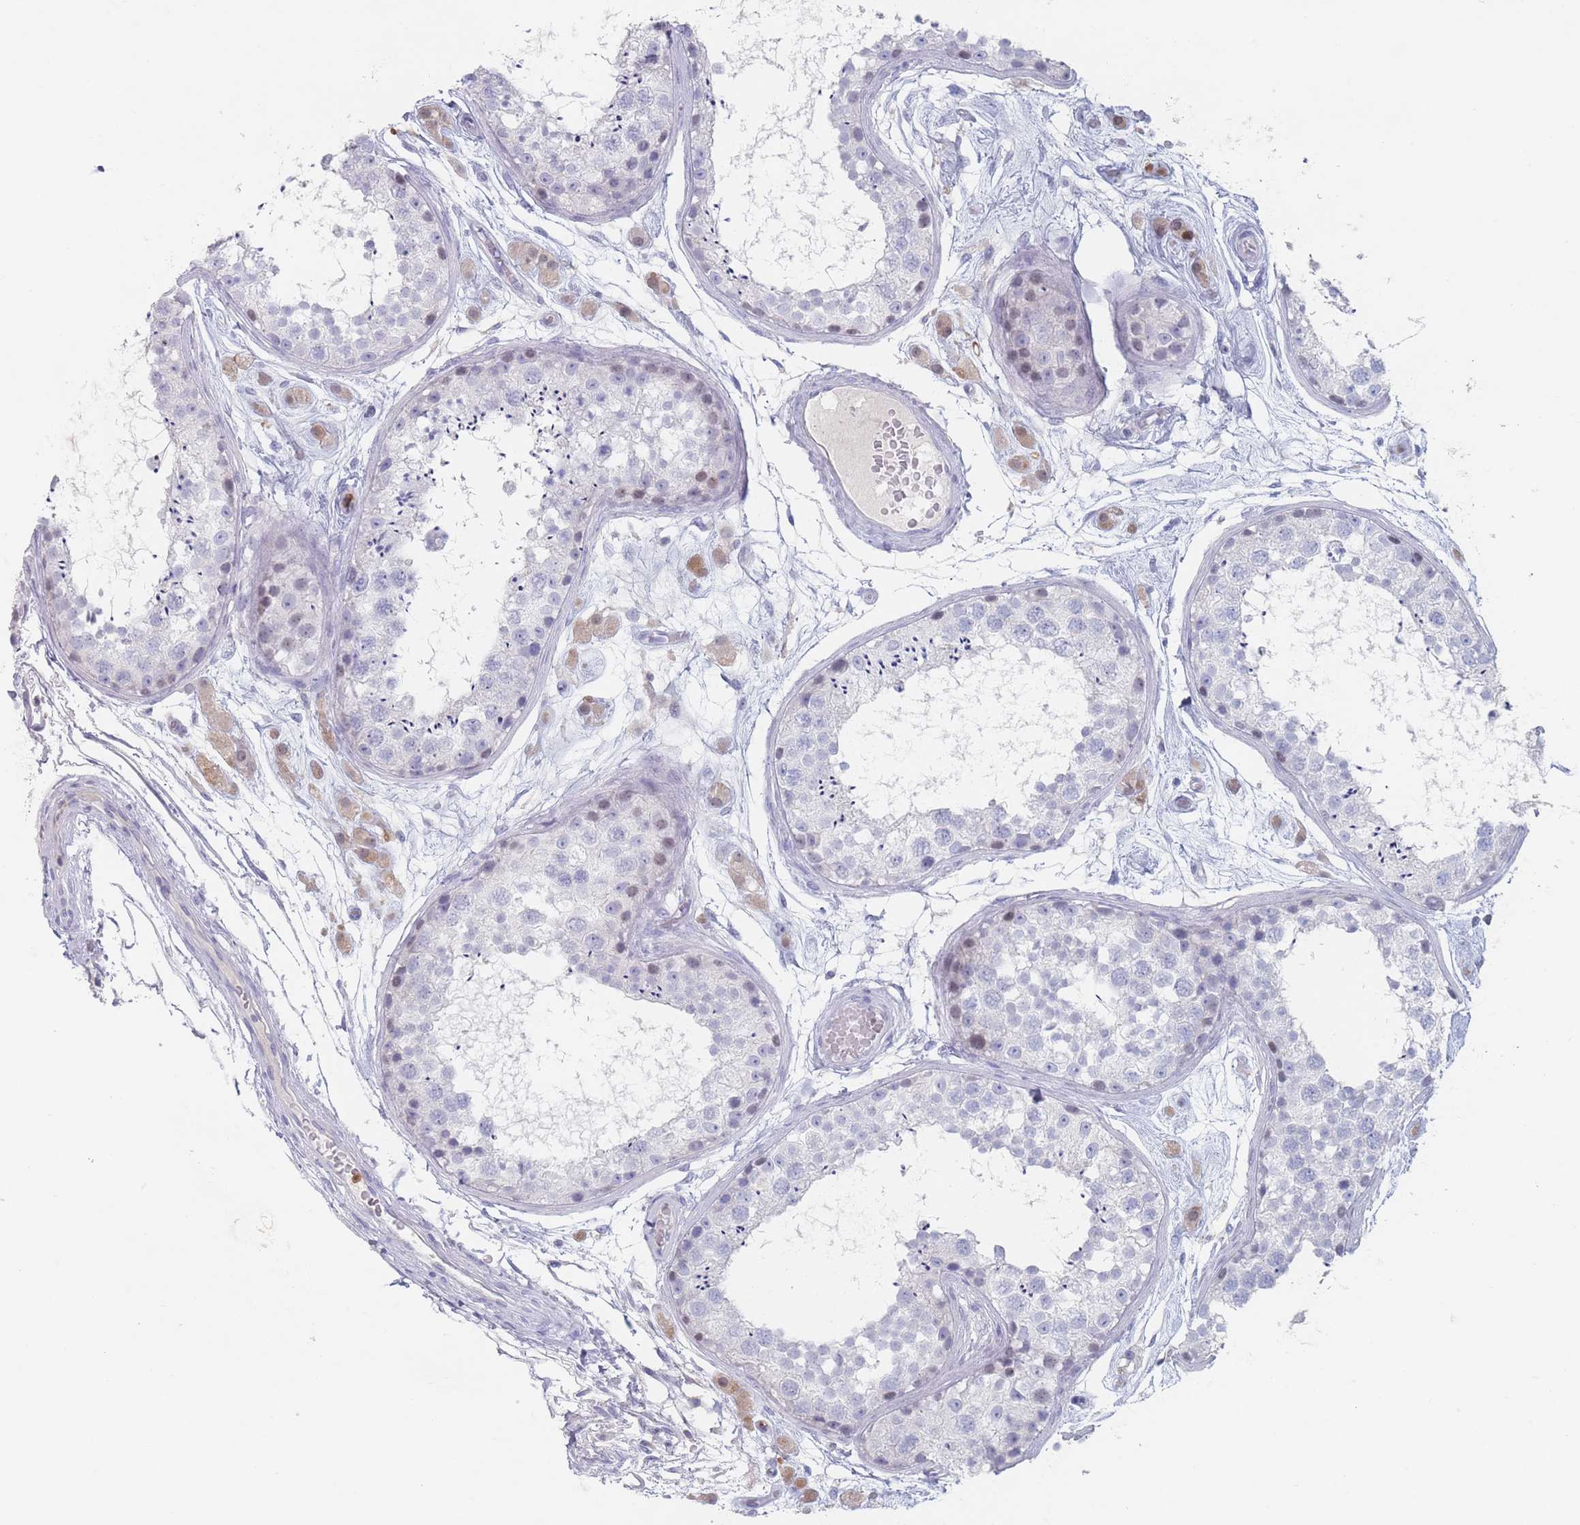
{"staining": {"intensity": "negative", "quantity": "none", "location": "none"}, "tissue": "testis", "cell_type": "Cells in seminiferous ducts", "image_type": "normal", "snomed": [{"axis": "morphology", "description": "Normal tissue, NOS"}, {"axis": "topography", "description": "Testis"}], "caption": "Cells in seminiferous ducts show no significant protein expression in normal testis. (Stains: DAB (3,3'-diaminobenzidine) IHC with hematoxylin counter stain, Microscopy: brightfield microscopy at high magnification).", "gene": "ATP1A3", "patient": {"sex": "male", "age": 25}}